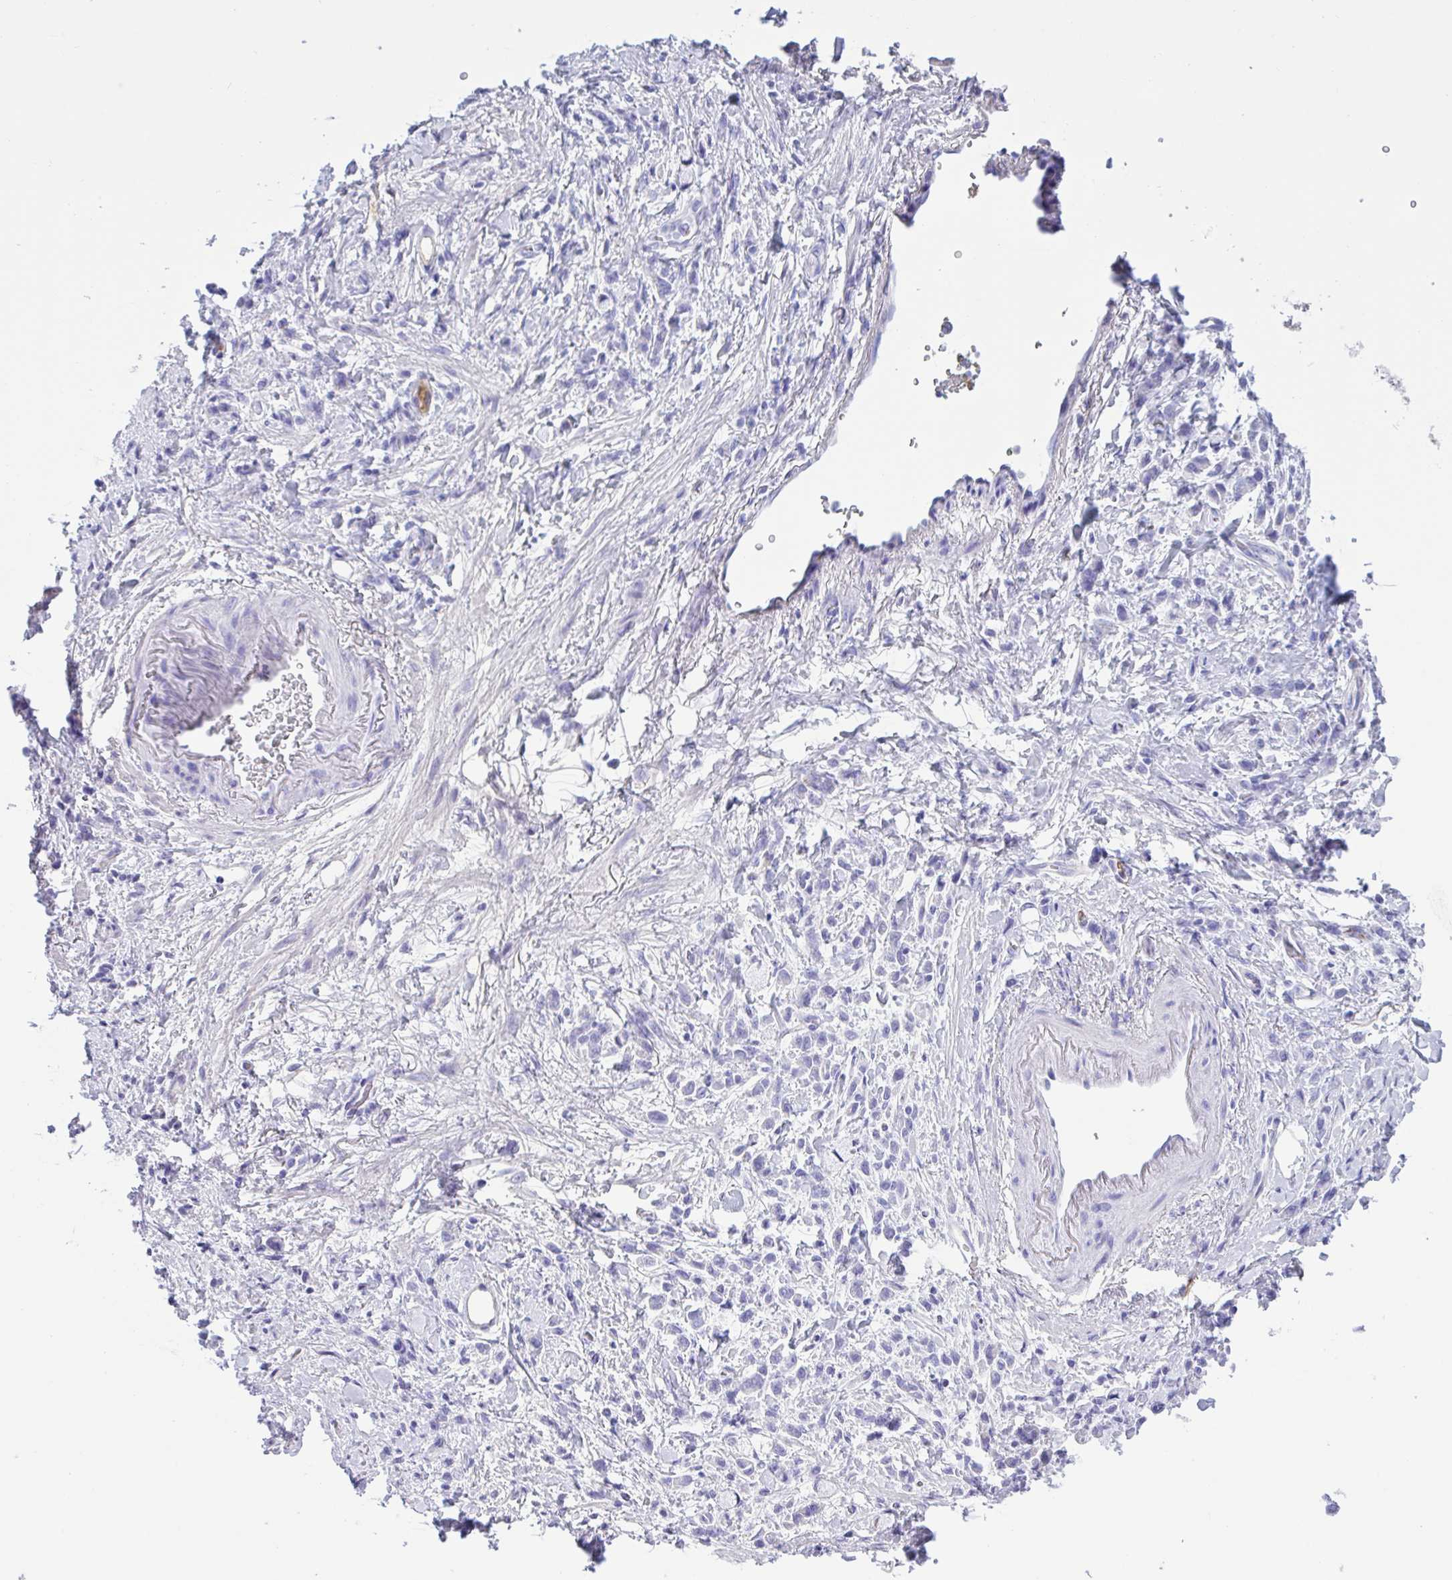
{"staining": {"intensity": "negative", "quantity": "none", "location": "none"}, "tissue": "stomach cancer", "cell_type": "Tumor cells", "image_type": "cancer", "snomed": [{"axis": "morphology", "description": "Adenocarcinoma, NOS"}, {"axis": "topography", "description": "Stomach"}], "caption": "Immunohistochemistry micrograph of human adenocarcinoma (stomach) stained for a protein (brown), which displays no staining in tumor cells.", "gene": "LARGE2", "patient": {"sex": "male", "age": 77}}